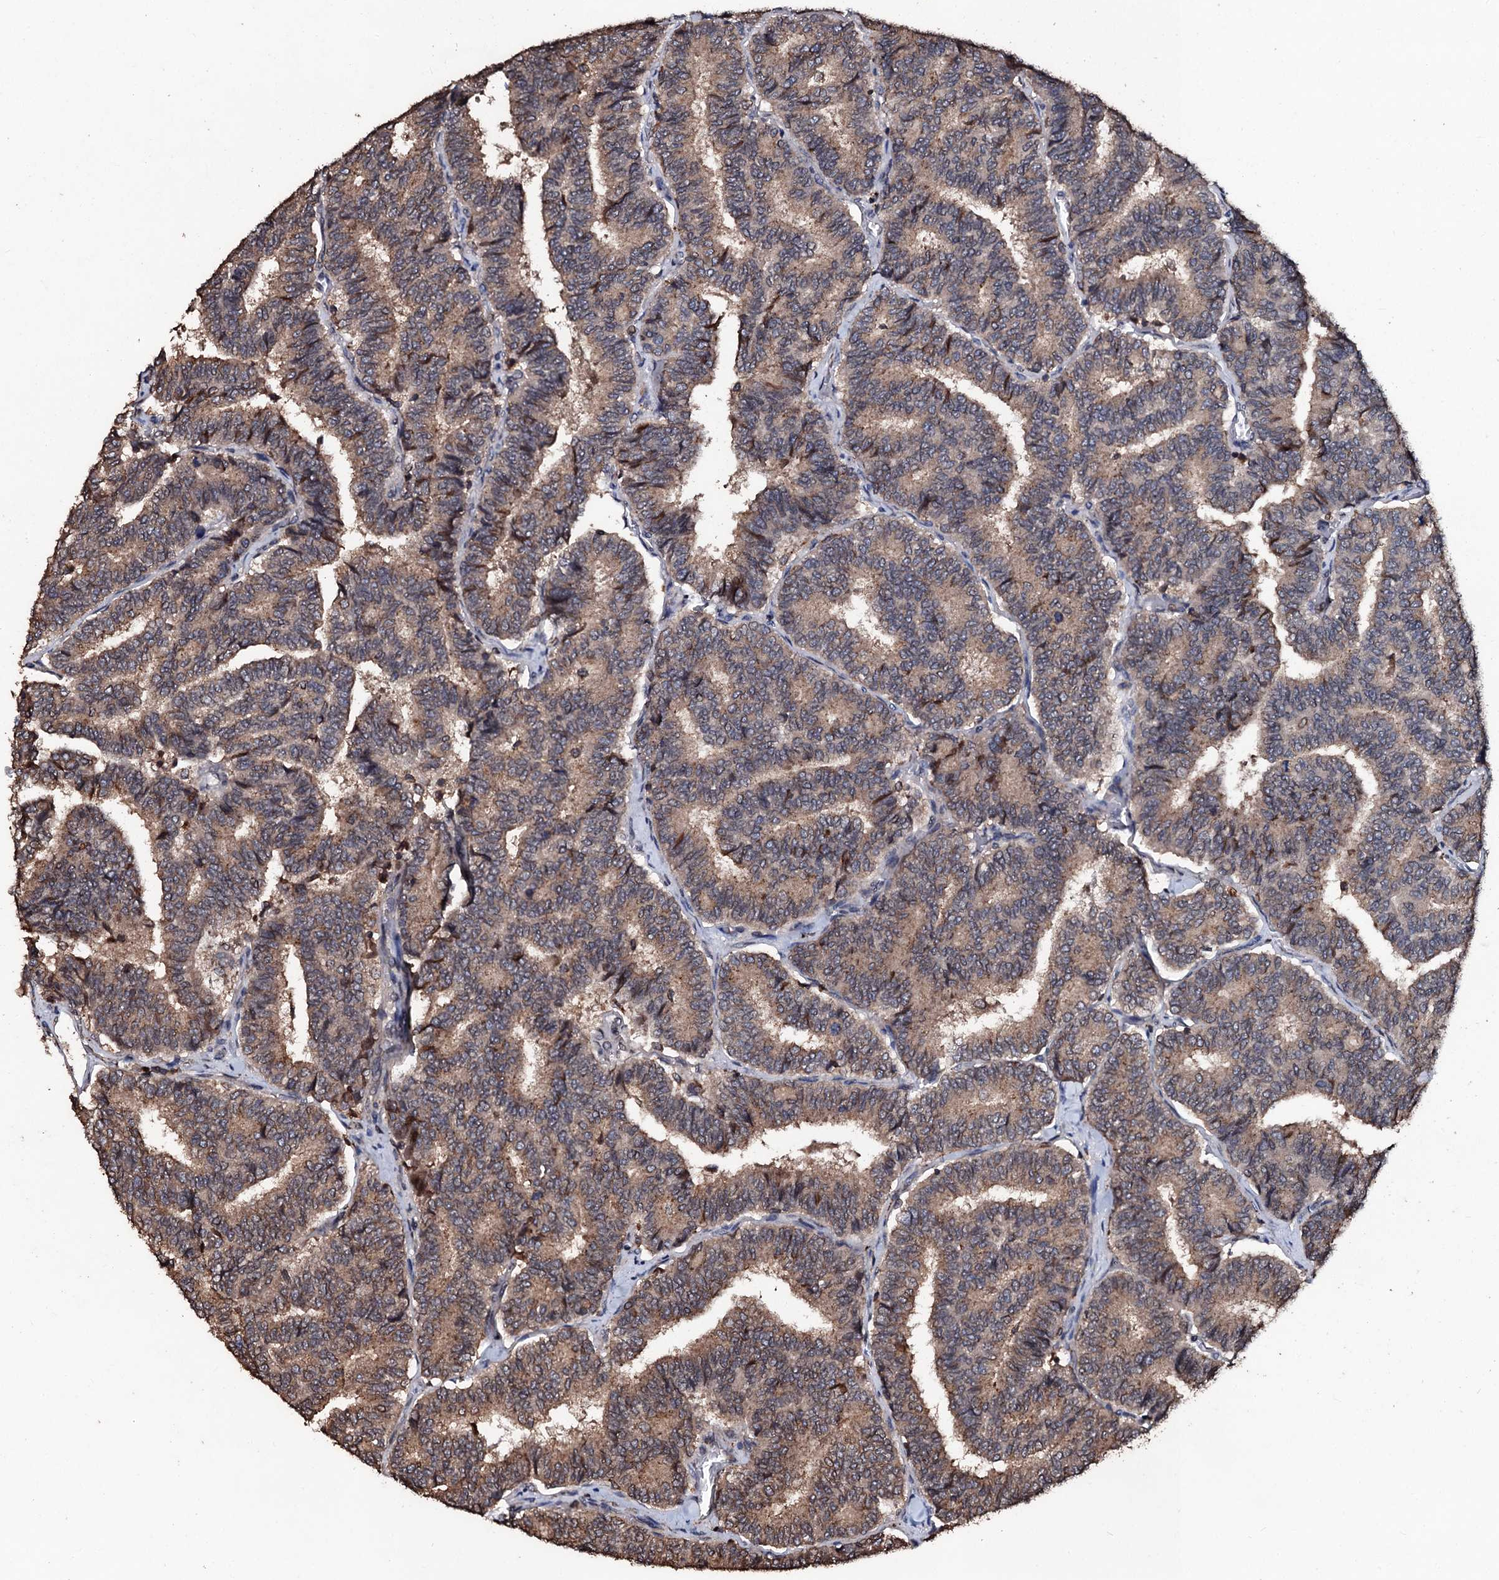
{"staining": {"intensity": "moderate", "quantity": ">75%", "location": "cytoplasmic/membranous"}, "tissue": "thyroid cancer", "cell_type": "Tumor cells", "image_type": "cancer", "snomed": [{"axis": "morphology", "description": "Papillary adenocarcinoma, NOS"}, {"axis": "topography", "description": "Thyroid gland"}], "caption": "This image shows immunohistochemistry staining of human thyroid papillary adenocarcinoma, with medium moderate cytoplasmic/membranous expression in about >75% of tumor cells.", "gene": "SDHAF2", "patient": {"sex": "female", "age": 35}}